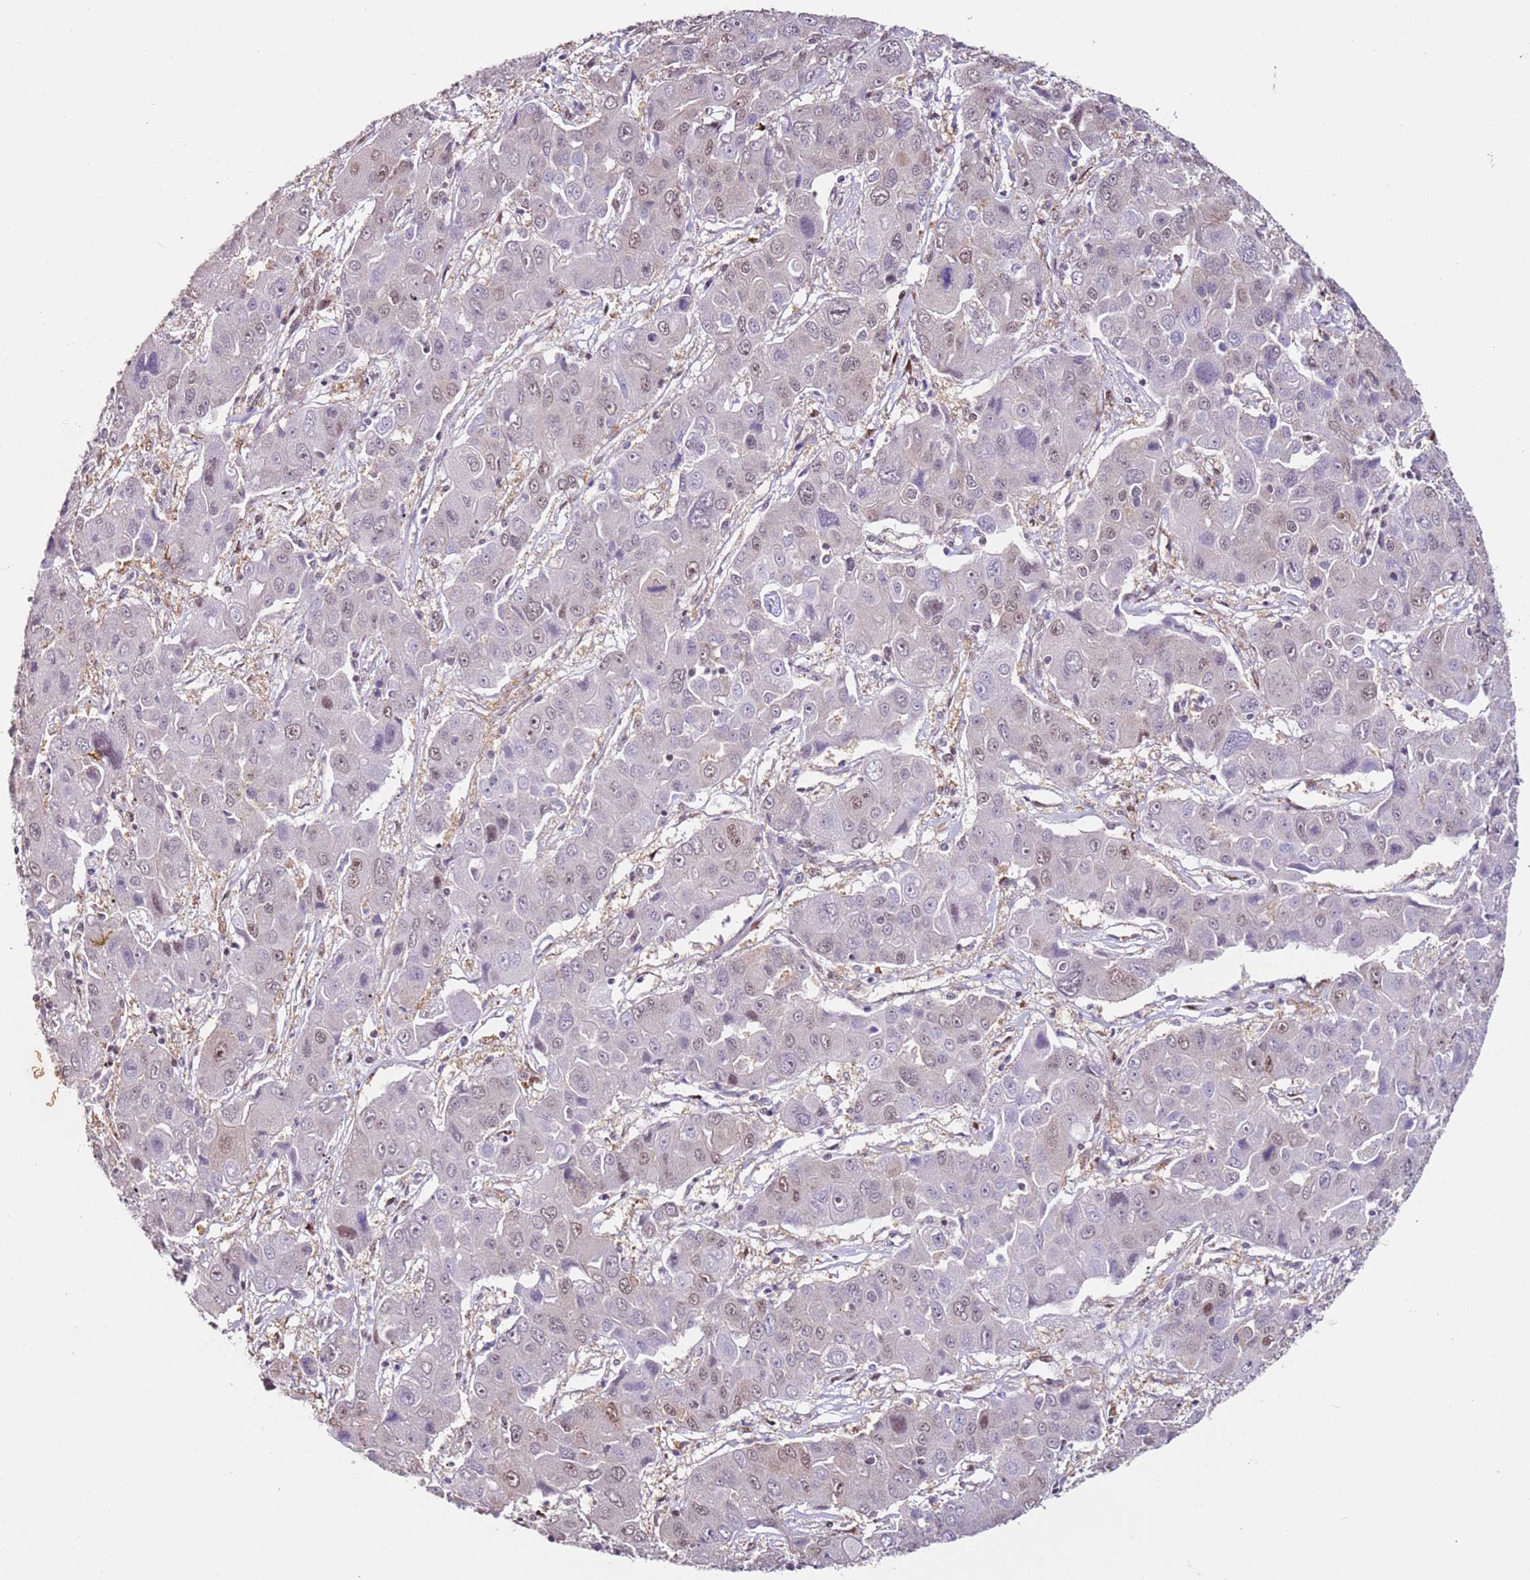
{"staining": {"intensity": "moderate", "quantity": "25%-75%", "location": "nuclear"}, "tissue": "liver cancer", "cell_type": "Tumor cells", "image_type": "cancer", "snomed": [{"axis": "morphology", "description": "Cholangiocarcinoma"}, {"axis": "topography", "description": "Liver"}], "caption": "This micrograph demonstrates IHC staining of cholangiocarcinoma (liver), with medium moderate nuclear expression in about 25%-75% of tumor cells.", "gene": "PSMD4", "patient": {"sex": "male", "age": 67}}